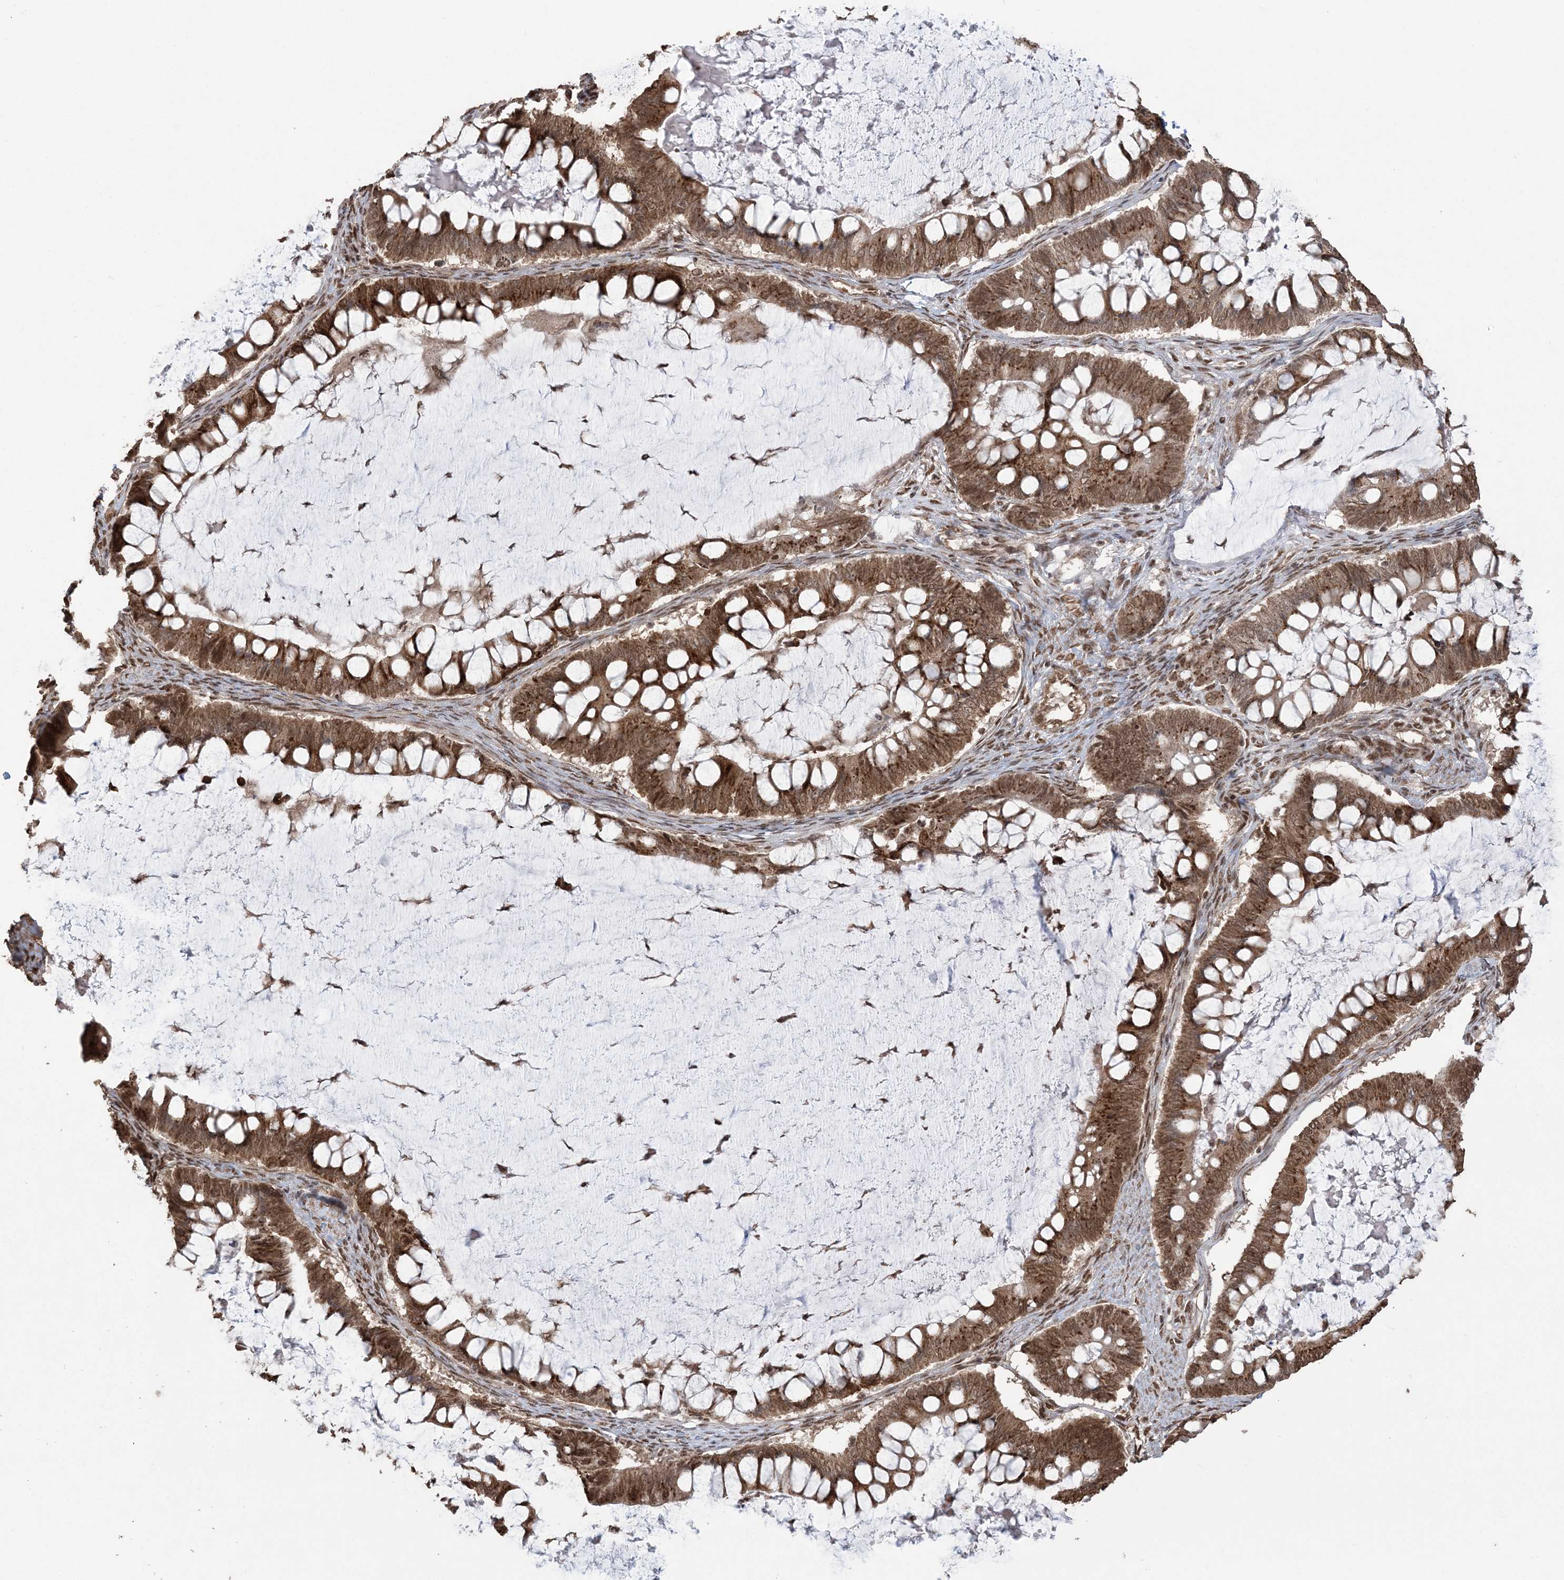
{"staining": {"intensity": "strong", "quantity": ">75%", "location": "cytoplasmic/membranous,nuclear"}, "tissue": "ovarian cancer", "cell_type": "Tumor cells", "image_type": "cancer", "snomed": [{"axis": "morphology", "description": "Cystadenocarcinoma, mucinous, NOS"}, {"axis": "topography", "description": "Ovary"}], "caption": "Human mucinous cystadenocarcinoma (ovarian) stained for a protein (brown) demonstrates strong cytoplasmic/membranous and nuclear positive positivity in about >75% of tumor cells.", "gene": "ZNF839", "patient": {"sex": "female", "age": 61}}